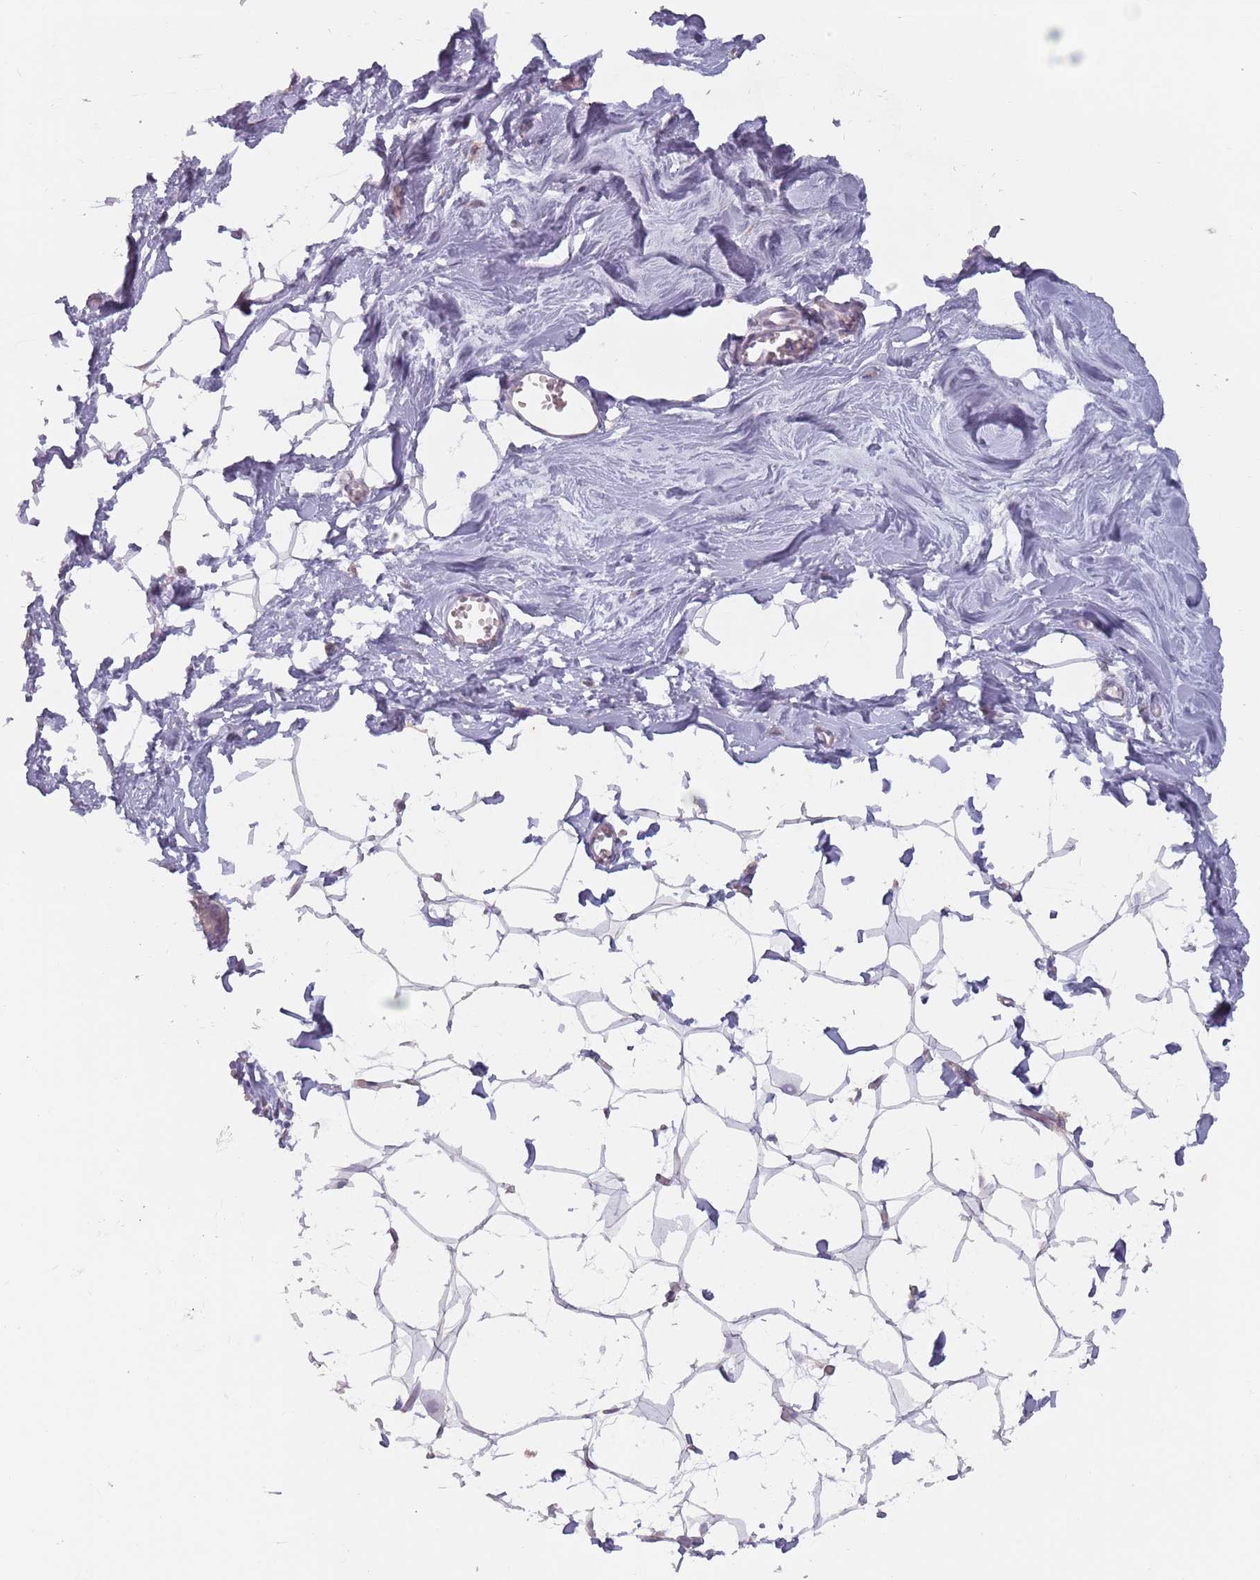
{"staining": {"intensity": "negative", "quantity": "none", "location": "none"}, "tissue": "breast", "cell_type": "Adipocytes", "image_type": "normal", "snomed": [{"axis": "morphology", "description": "Normal tissue, NOS"}, {"axis": "topography", "description": "Breast"}], "caption": "Adipocytes show no significant staining in benign breast. (DAB IHC with hematoxylin counter stain).", "gene": "DXO", "patient": {"sex": "female", "age": 27}}